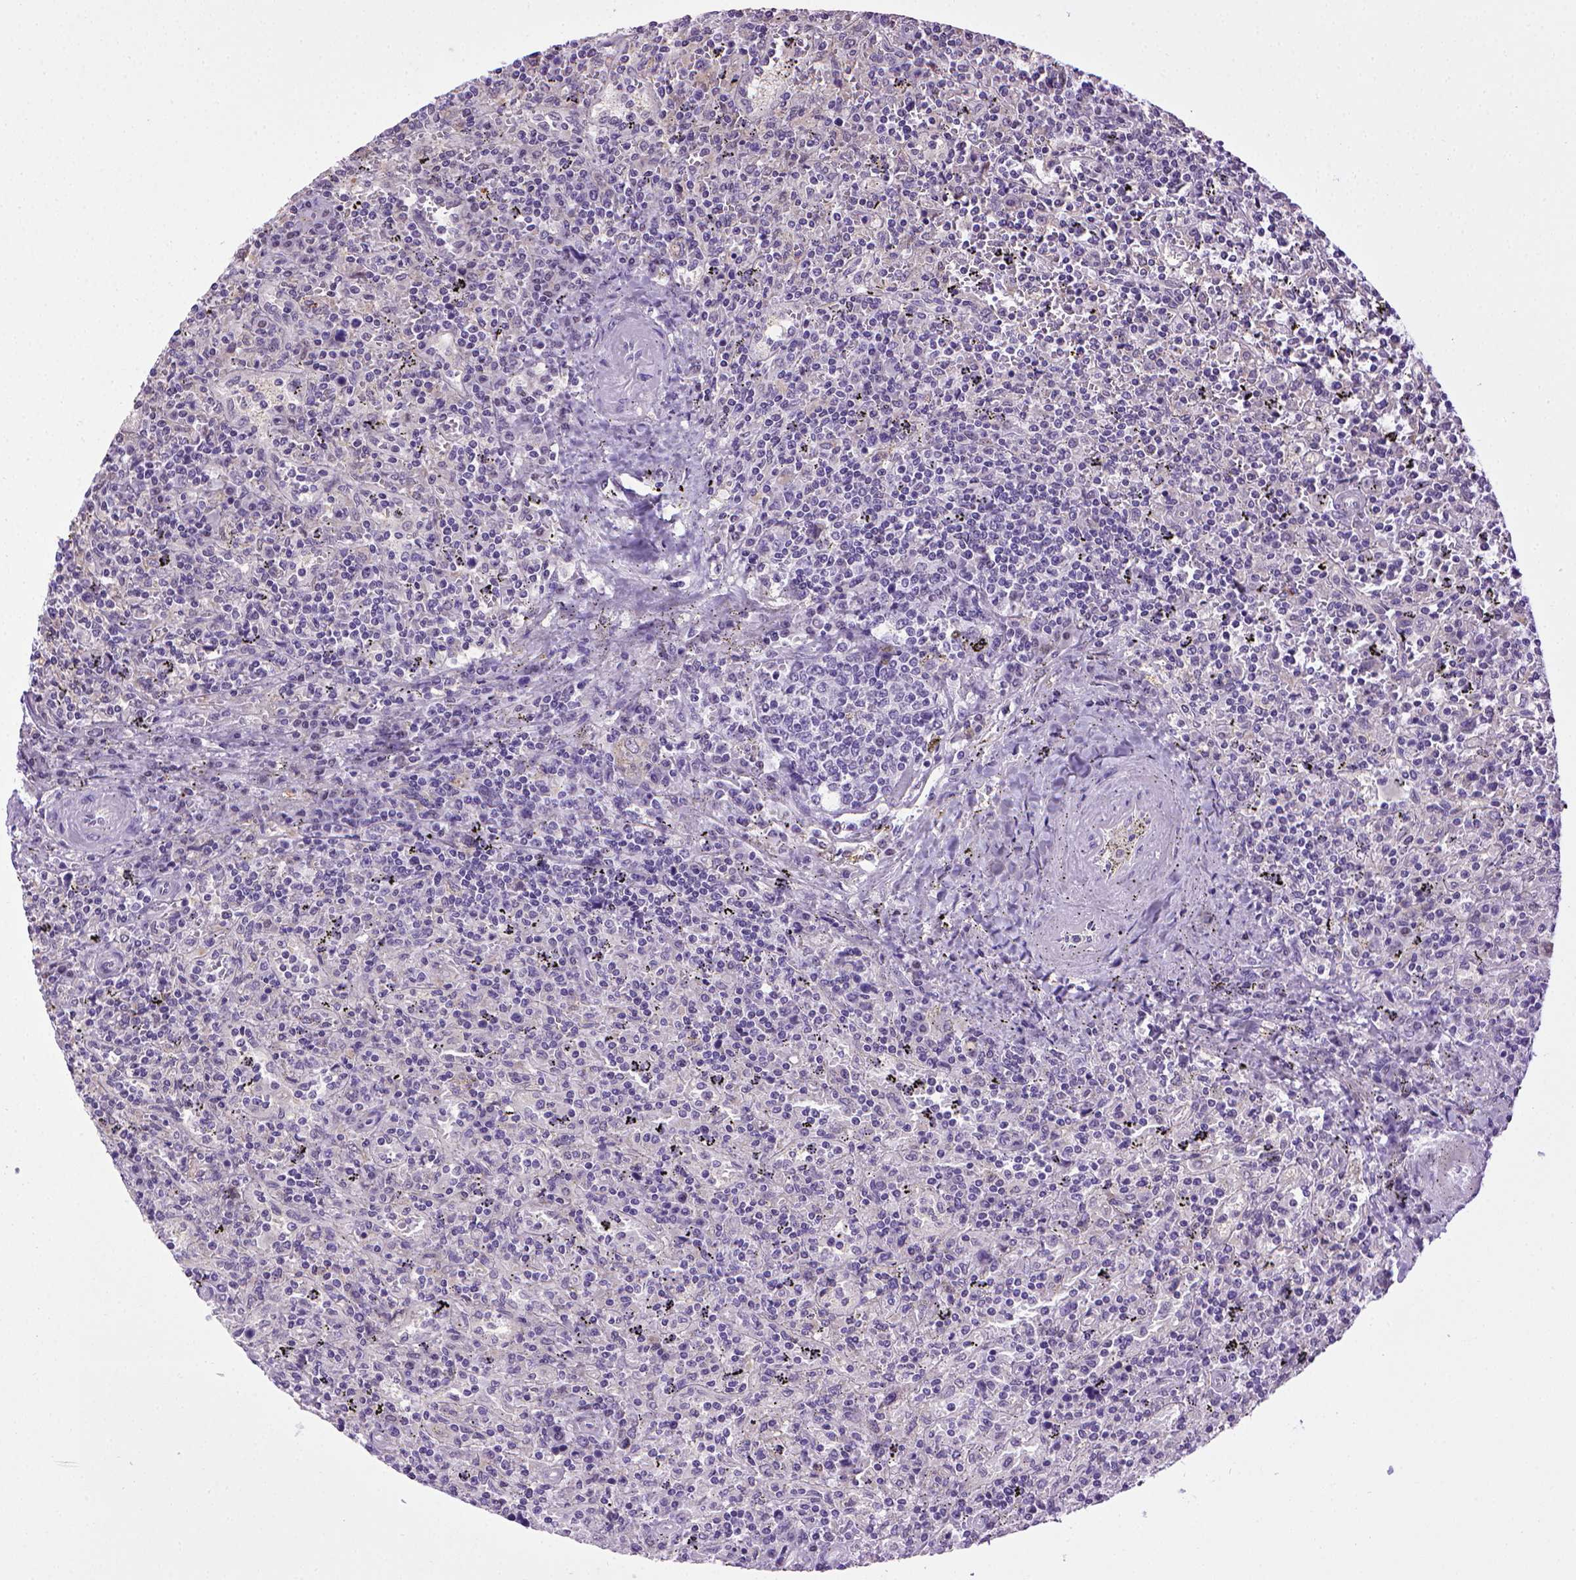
{"staining": {"intensity": "negative", "quantity": "none", "location": "none"}, "tissue": "lymphoma", "cell_type": "Tumor cells", "image_type": "cancer", "snomed": [{"axis": "morphology", "description": "Malignant lymphoma, non-Hodgkin's type, Low grade"}, {"axis": "topography", "description": "Spleen"}], "caption": "DAB immunohistochemical staining of malignant lymphoma, non-Hodgkin's type (low-grade) demonstrates no significant staining in tumor cells. (DAB immunohistochemistry visualized using brightfield microscopy, high magnification).", "gene": "CDH1", "patient": {"sex": "male", "age": 62}}